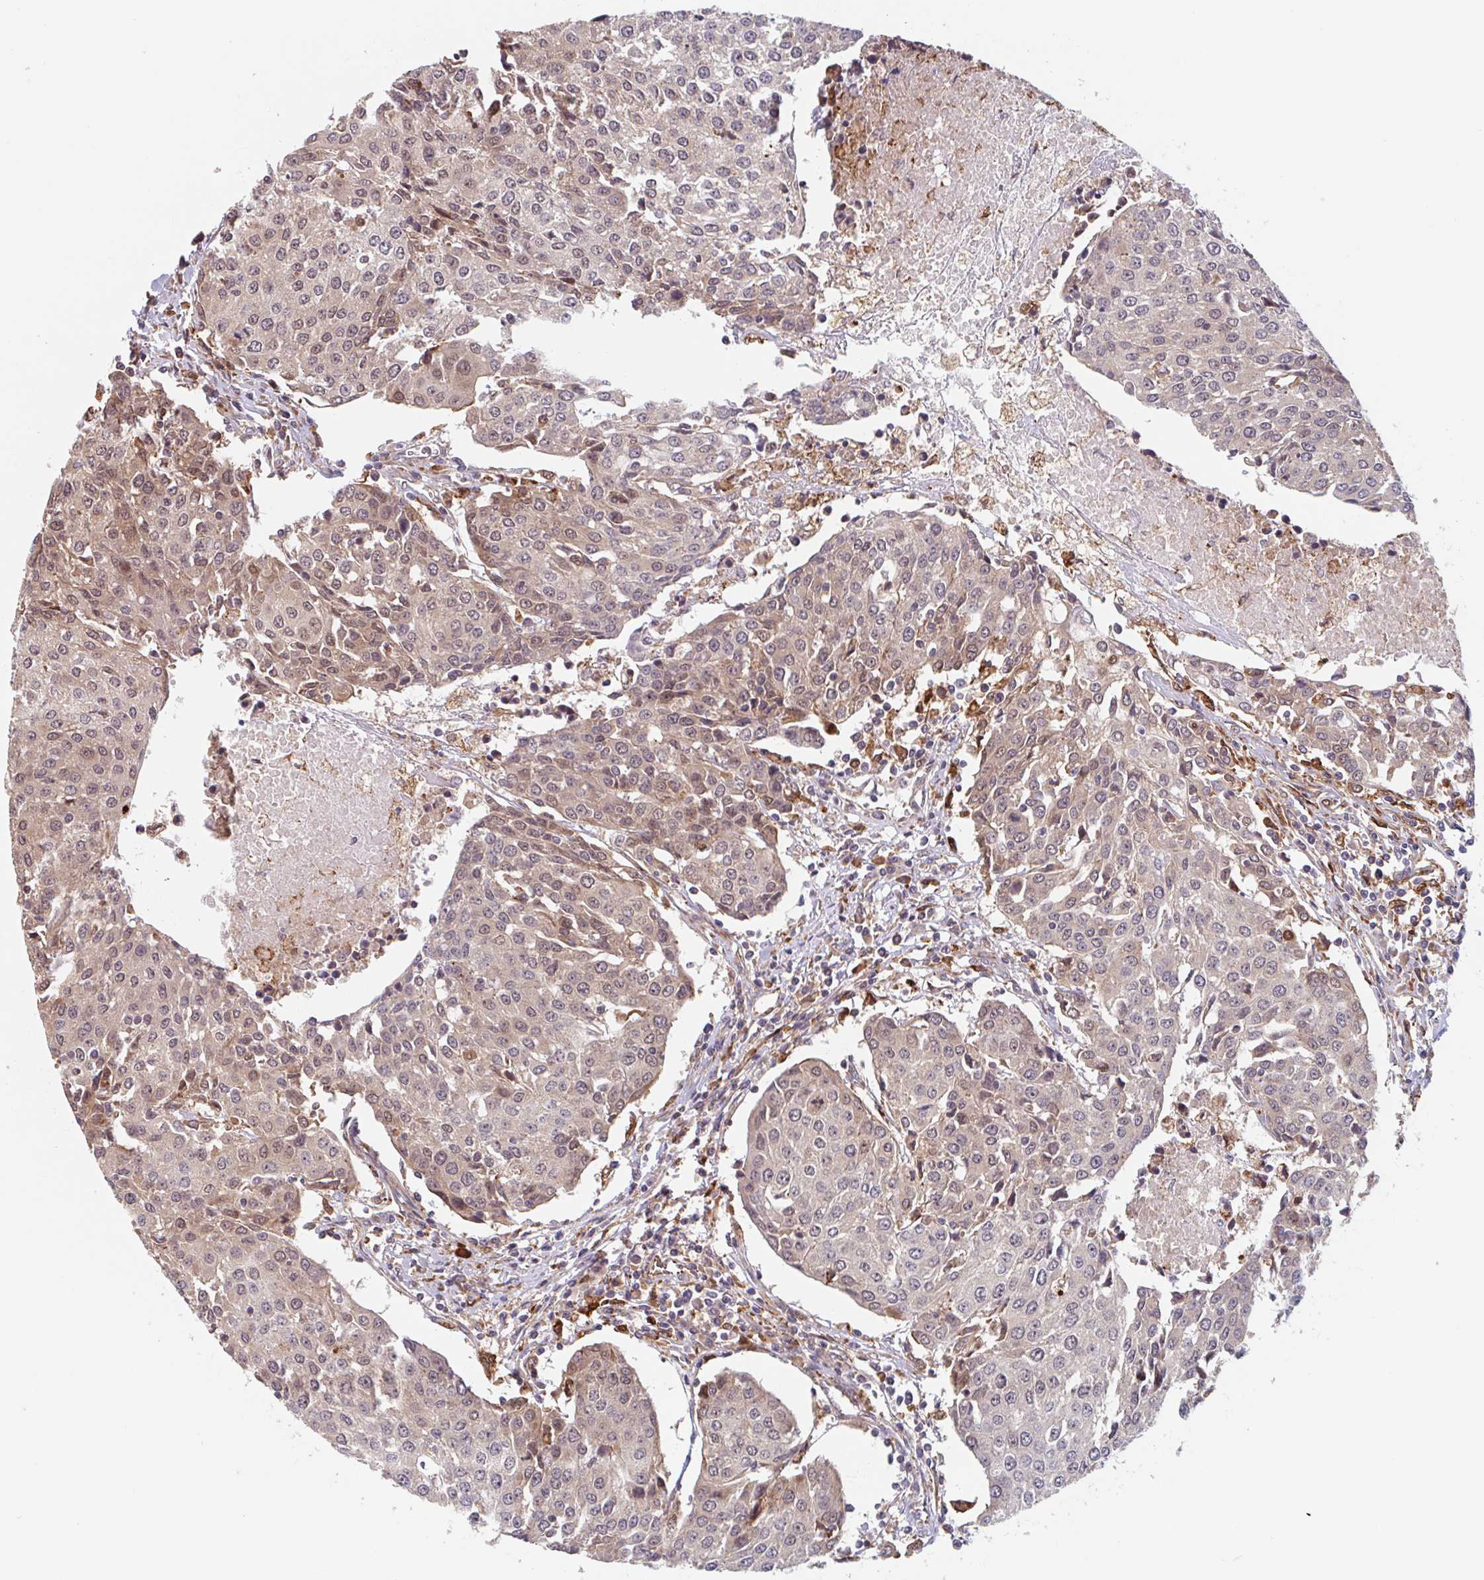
{"staining": {"intensity": "weak", "quantity": ">75%", "location": "cytoplasmic/membranous,nuclear"}, "tissue": "urothelial cancer", "cell_type": "Tumor cells", "image_type": "cancer", "snomed": [{"axis": "morphology", "description": "Urothelial carcinoma, High grade"}, {"axis": "topography", "description": "Urinary bladder"}], "caption": "A high-resolution micrograph shows immunohistochemistry staining of urothelial carcinoma (high-grade), which reveals weak cytoplasmic/membranous and nuclear staining in about >75% of tumor cells. The staining was performed using DAB (3,3'-diaminobenzidine) to visualize the protein expression in brown, while the nuclei were stained in blue with hematoxylin (Magnification: 20x).", "gene": "NUB1", "patient": {"sex": "female", "age": 85}}